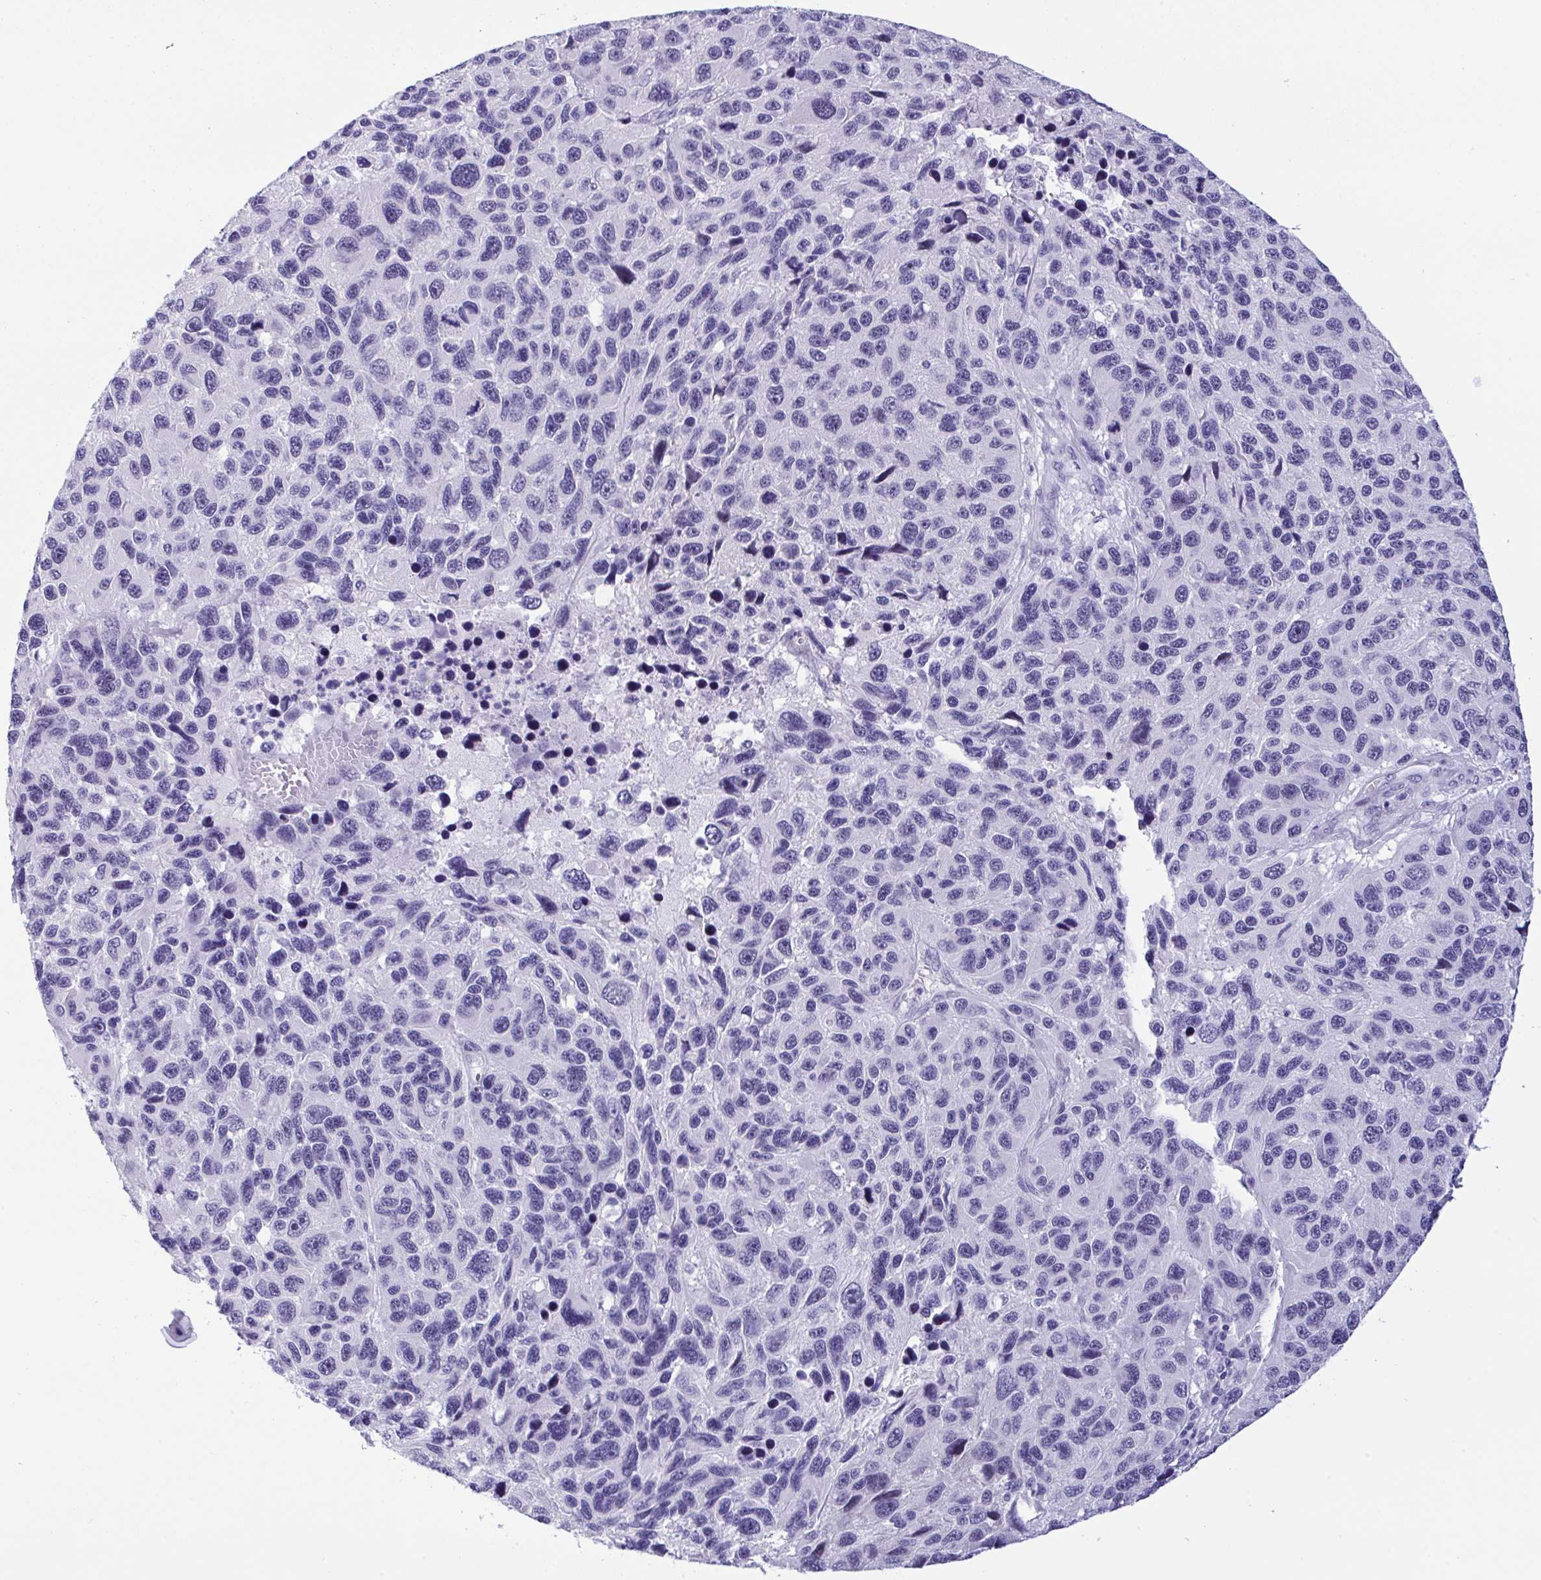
{"staining": {"intensity": "negative", "quantity": "none", "location": "none"}, "tissue": "melanoma", "cell_type": "Tumor cells", "image_type": "cancer", "snomed": [{"axis": "morphology", "description": "Malignant melanoma, NOS"}, {"axis": "topography", "description": "Skin"}], "caption": "Immunohistochemistry (IHC) of human malignant melanoma reveals no positivity in tumor cells.", "gene": "YBX2", "patient": {"sex": "male", "age": 53}}